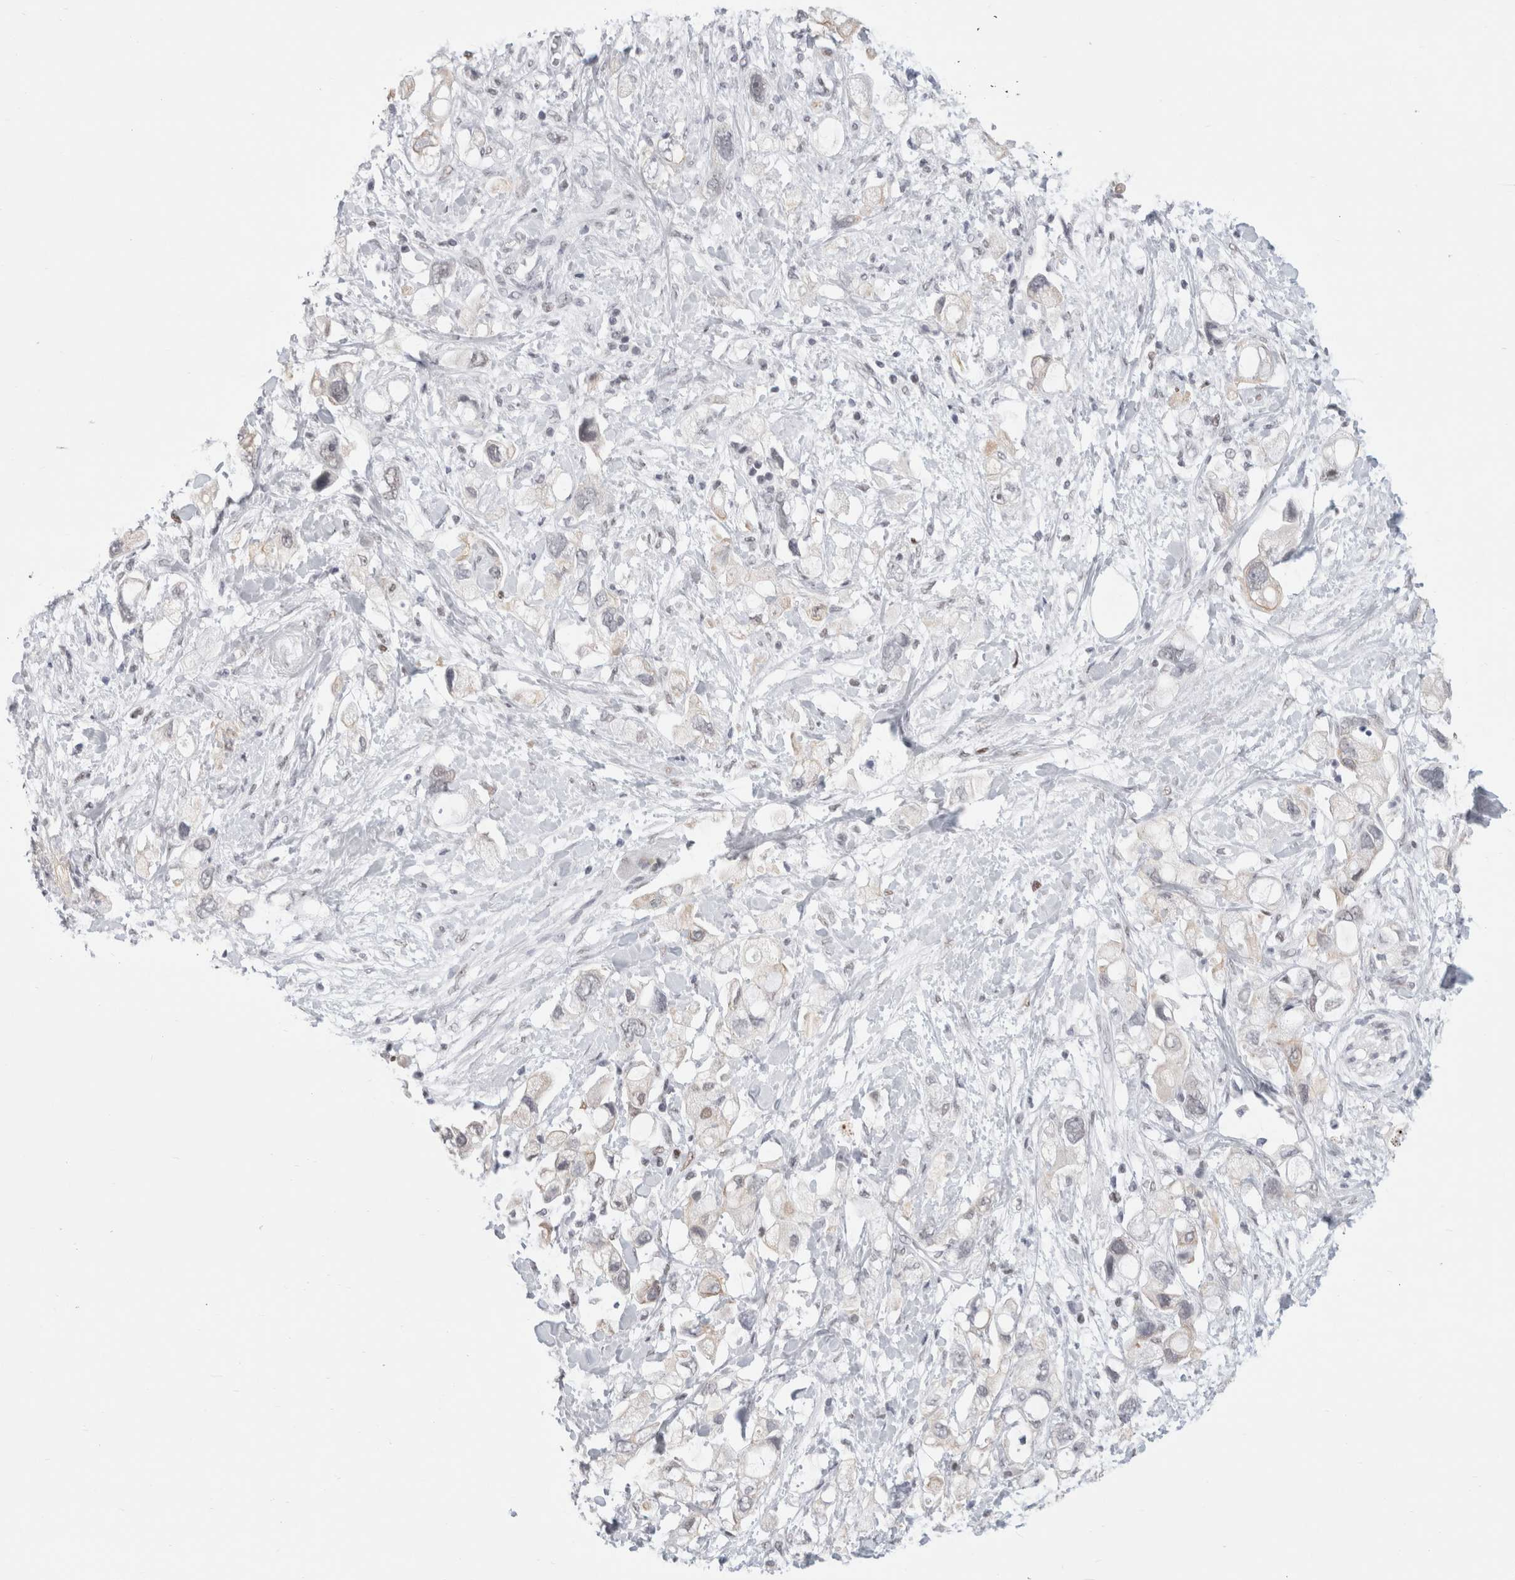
{"staining": {"intensity": "weak", "quantity": "<25%", "location": "cytoplasmic/membranous"}, "tissue": "pancreatic cancer", "cell_type": "Tumor cells", "image_type": "cancer", "snomed": [{"axis": "morphology", "description": "Adenocarcinoma, NOS"}, {"axis": "topography", "description": "Pancreas"}], "caption": "This is a image of immunohistochemistry staining of adenocarcinoma (pancreatic), which shows no staining in tumor cells. (Immunohistochemistry, brightfield microscopy, high magnification).", "gene": "SMARCC1", "patient": {"sex": "female", "age": 56}}